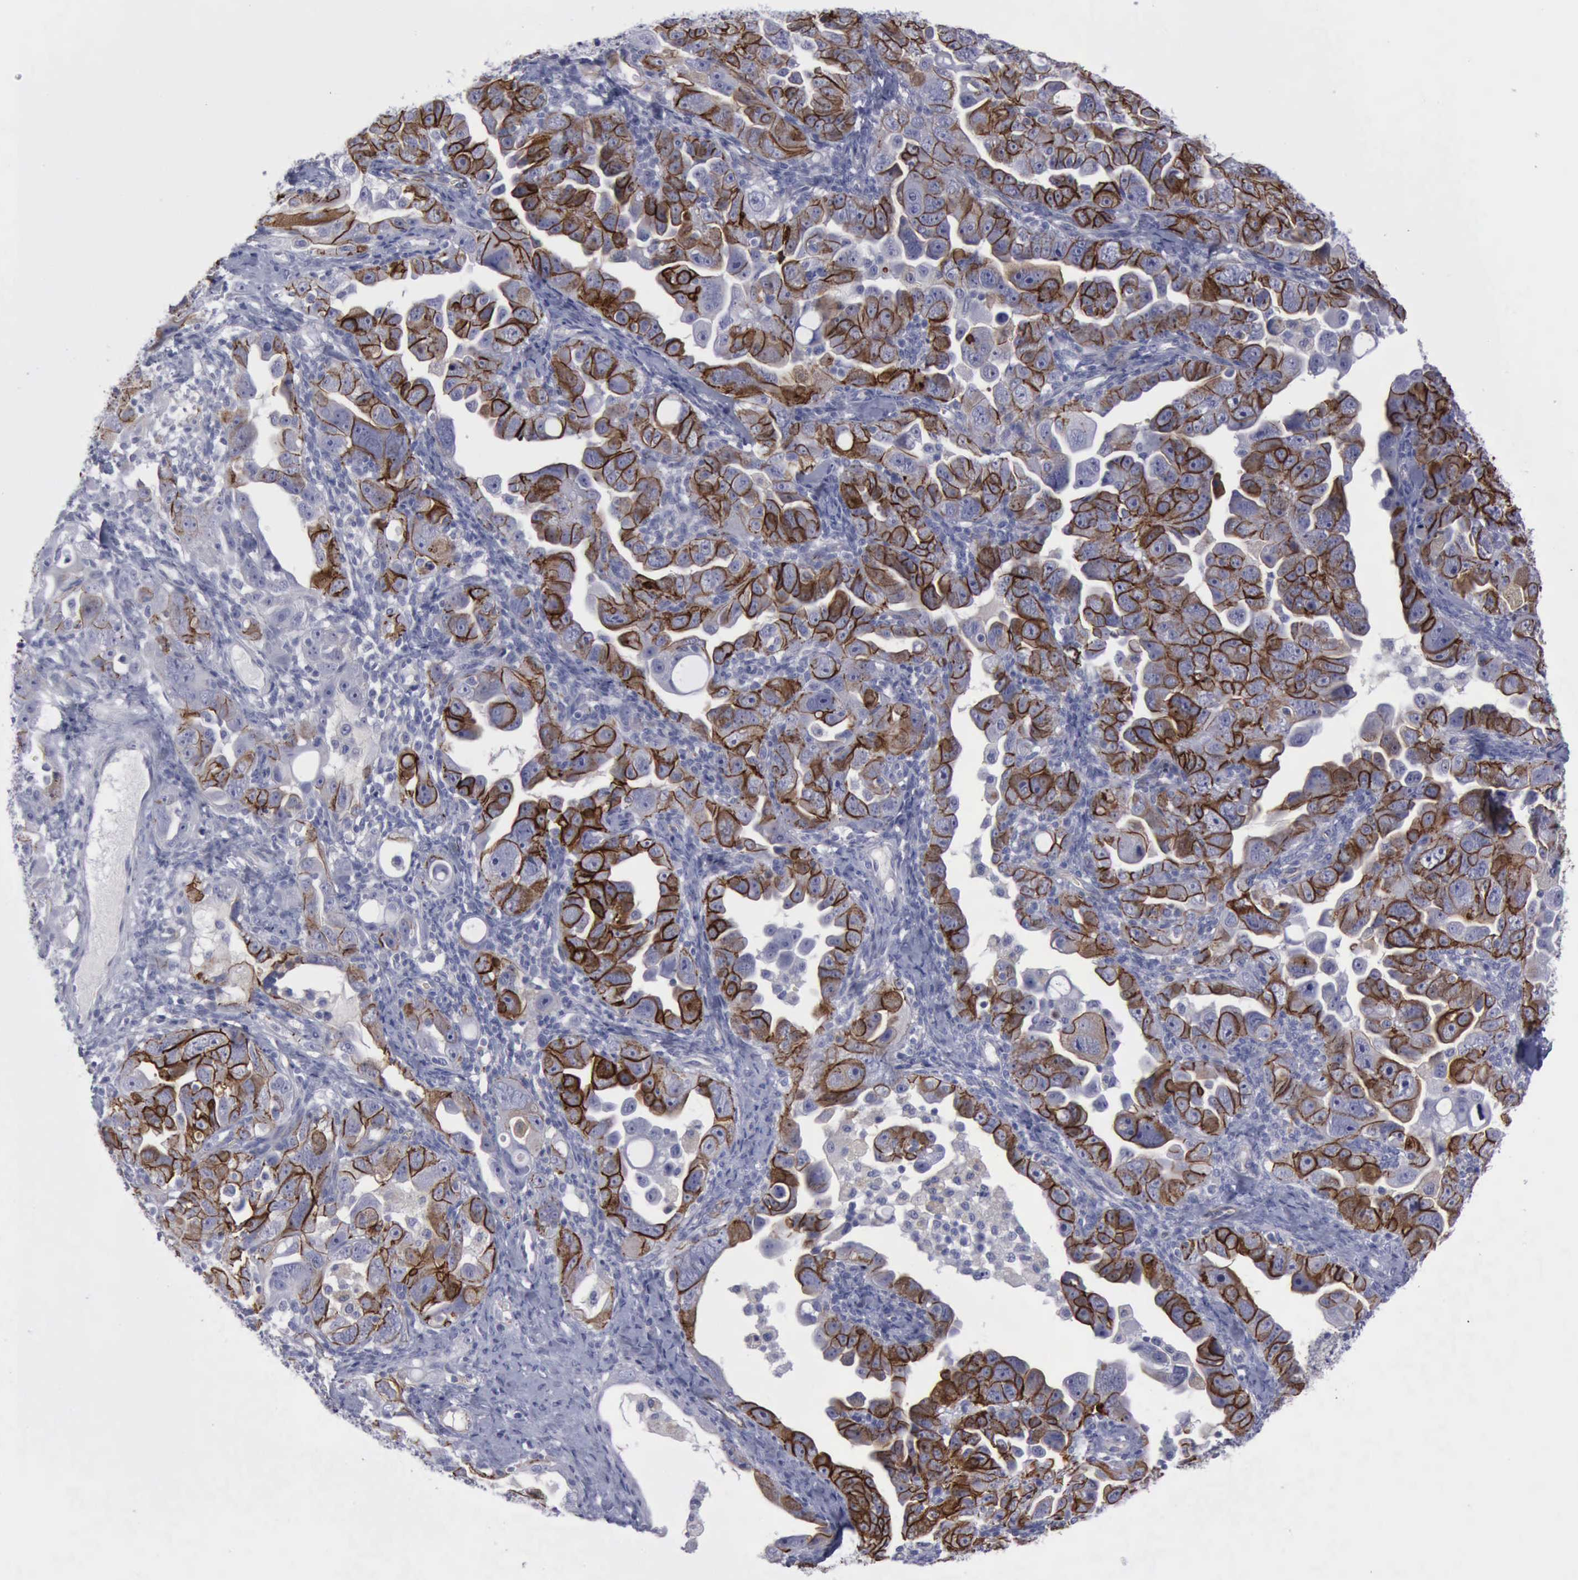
{"staining": {"intensity": "strong", "quantity": ">75%", "location": "cytoplasmic/membranous"}, "tissue": "ovarian cancer", "cell_type": "Tumor cells", "image_type": "cancer", "snomed": [{"axis": "morphology", "description": "Cystadenocarcinoma, serous, NOS"}, {"axis": "topography", "description": "Ovary"}], "caption": "Brown immunohistochemical staining in ovarian cancer displays strong cytoplasmic/membranous staining in approximately >75% of tumor cells.", "gene": "CDH2", "patient": {"sex": "female", "age": 66}}